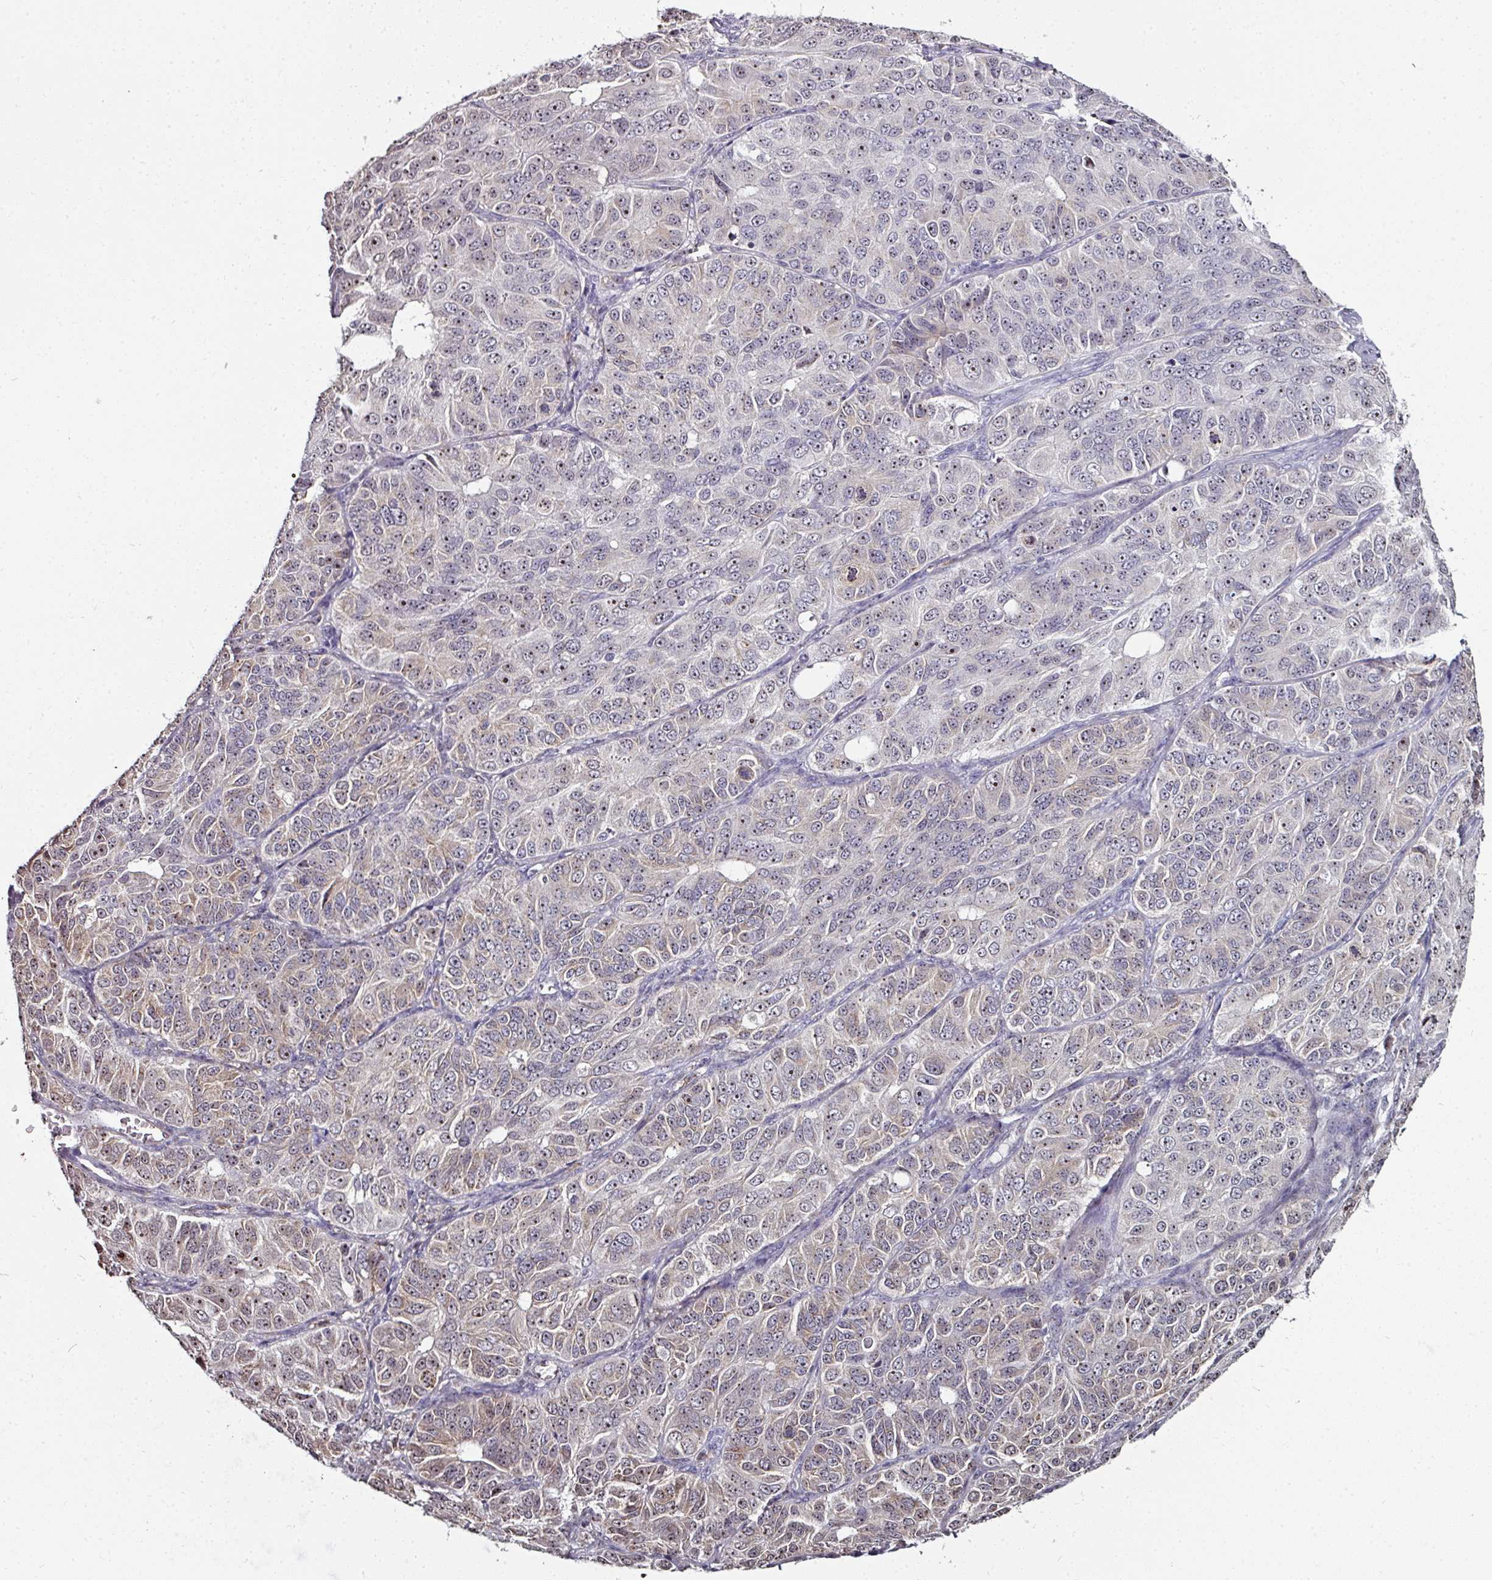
{"staining": {"intensity": "moderate", "quantity": "25%-75%", "location": "cytoplasmic/membranous,nuclear"}, "tissue": "ovarian cancer", "cell_type": "Tumor cells", "image_type": "cancer", "snomed": [{"axis": "morphology", "description": "Carcinoma, endometroid"}, {"axis": "topography", "description": "Ovary"}], "caption": "Tumor cells display medium levels of moderate cytoplasmic/membranous and nuclear staining in about 25%-75% of cells in ovarian endometroid carcinoma.", "gene": "NACC2", "patient": {"sex": "female", "age": 51}}